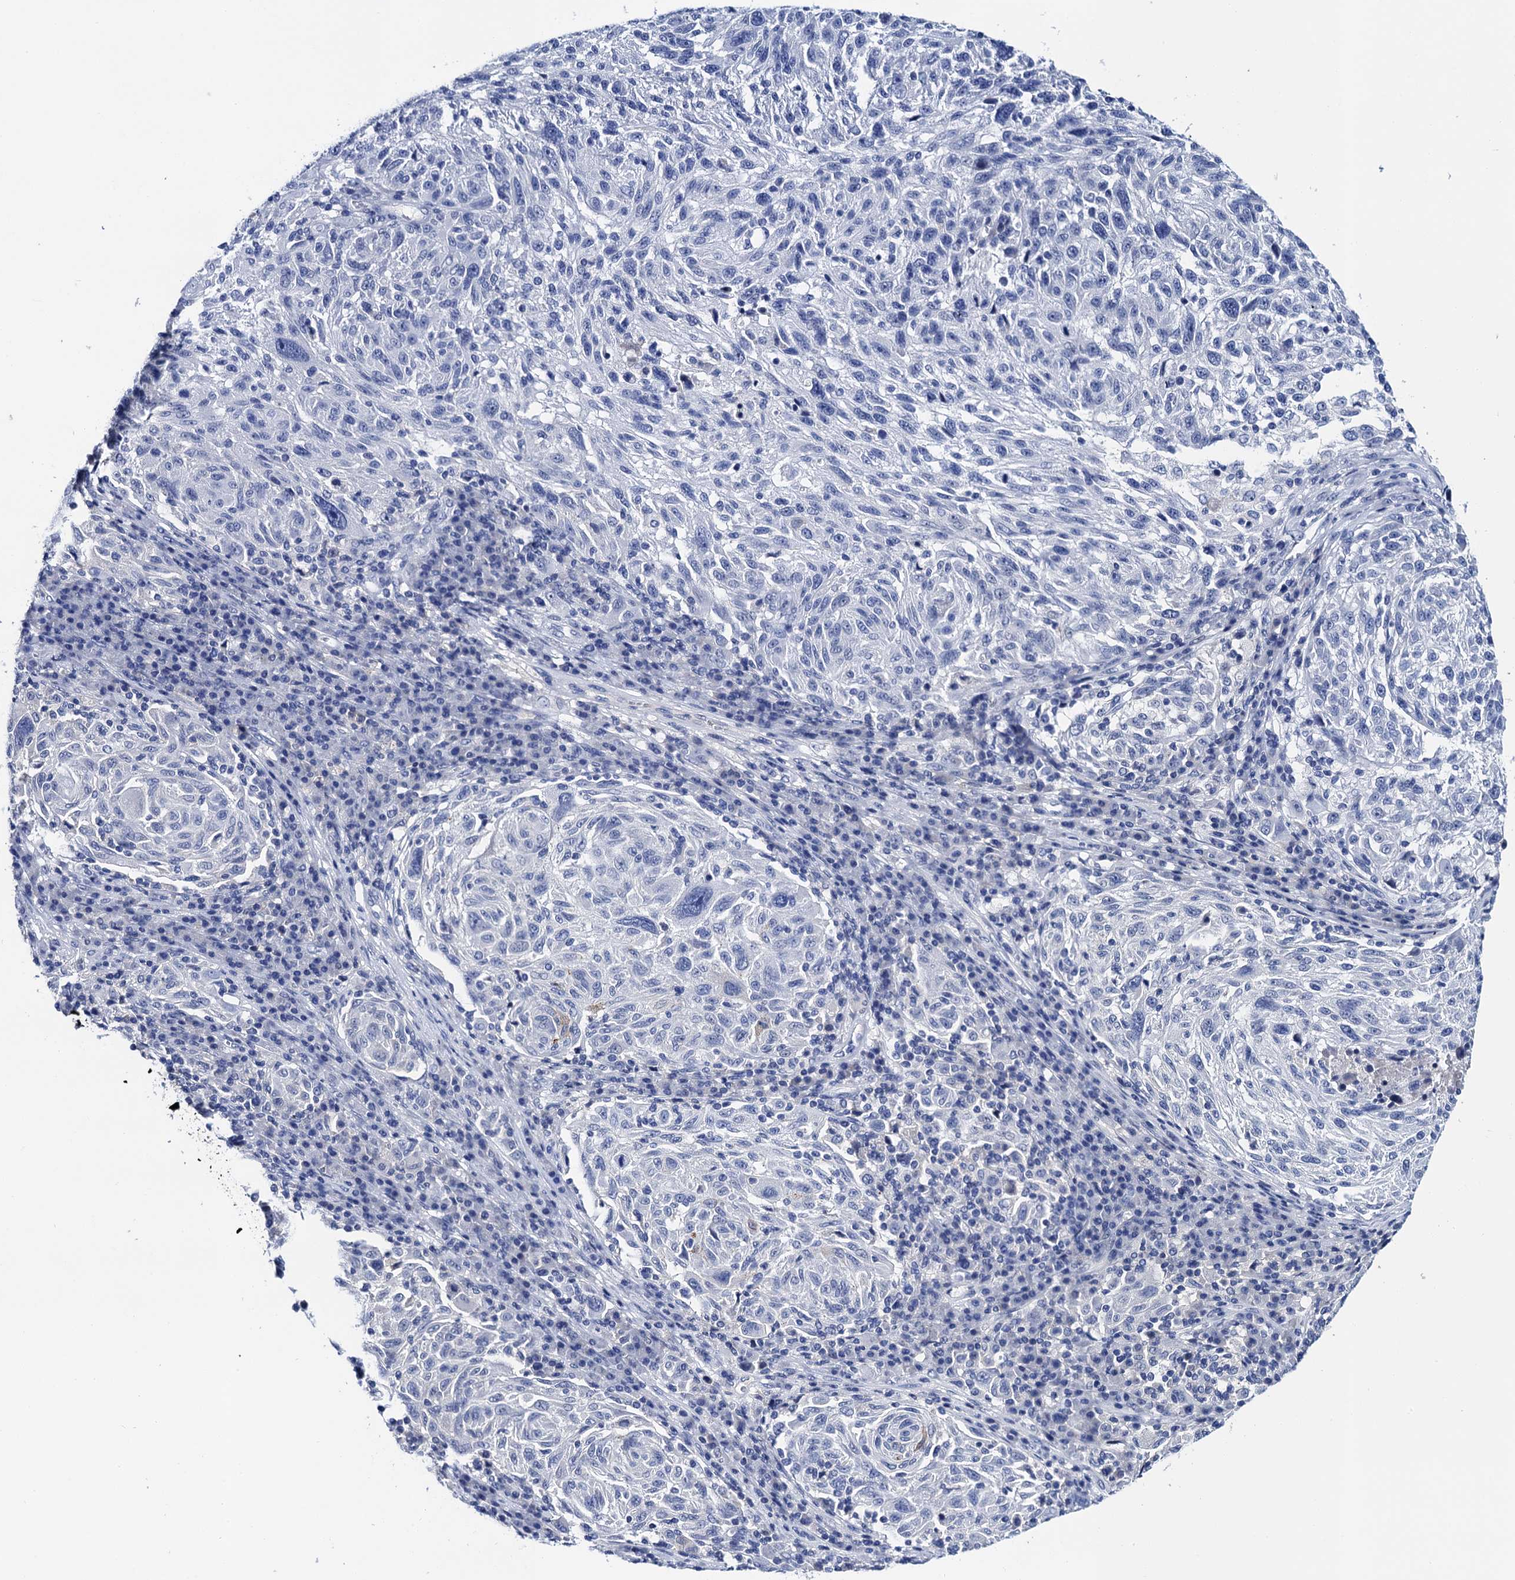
{"staining": {"intensity": "weak", "quantity": "25%-75%", "location": "cytoplasmic/membranous"}, "tissue": "melanoma", "cell_type": "Tumor cells", "image_type": "cancer", "snomed": [{"axis": "morphology", "description": "Malignant melanoma, NOS"}, {"axis": "topography", "description": "Skin"}], "caption": "High-power microscopy captured an immunohistochemistry micrograph of malignant melanoma, revealing weak cytoplasmic/membranous staining in approximately 25%-75% of tumor cells.", "gene": "LYPD3", "patient": {"sex": "male", "age": 53}}